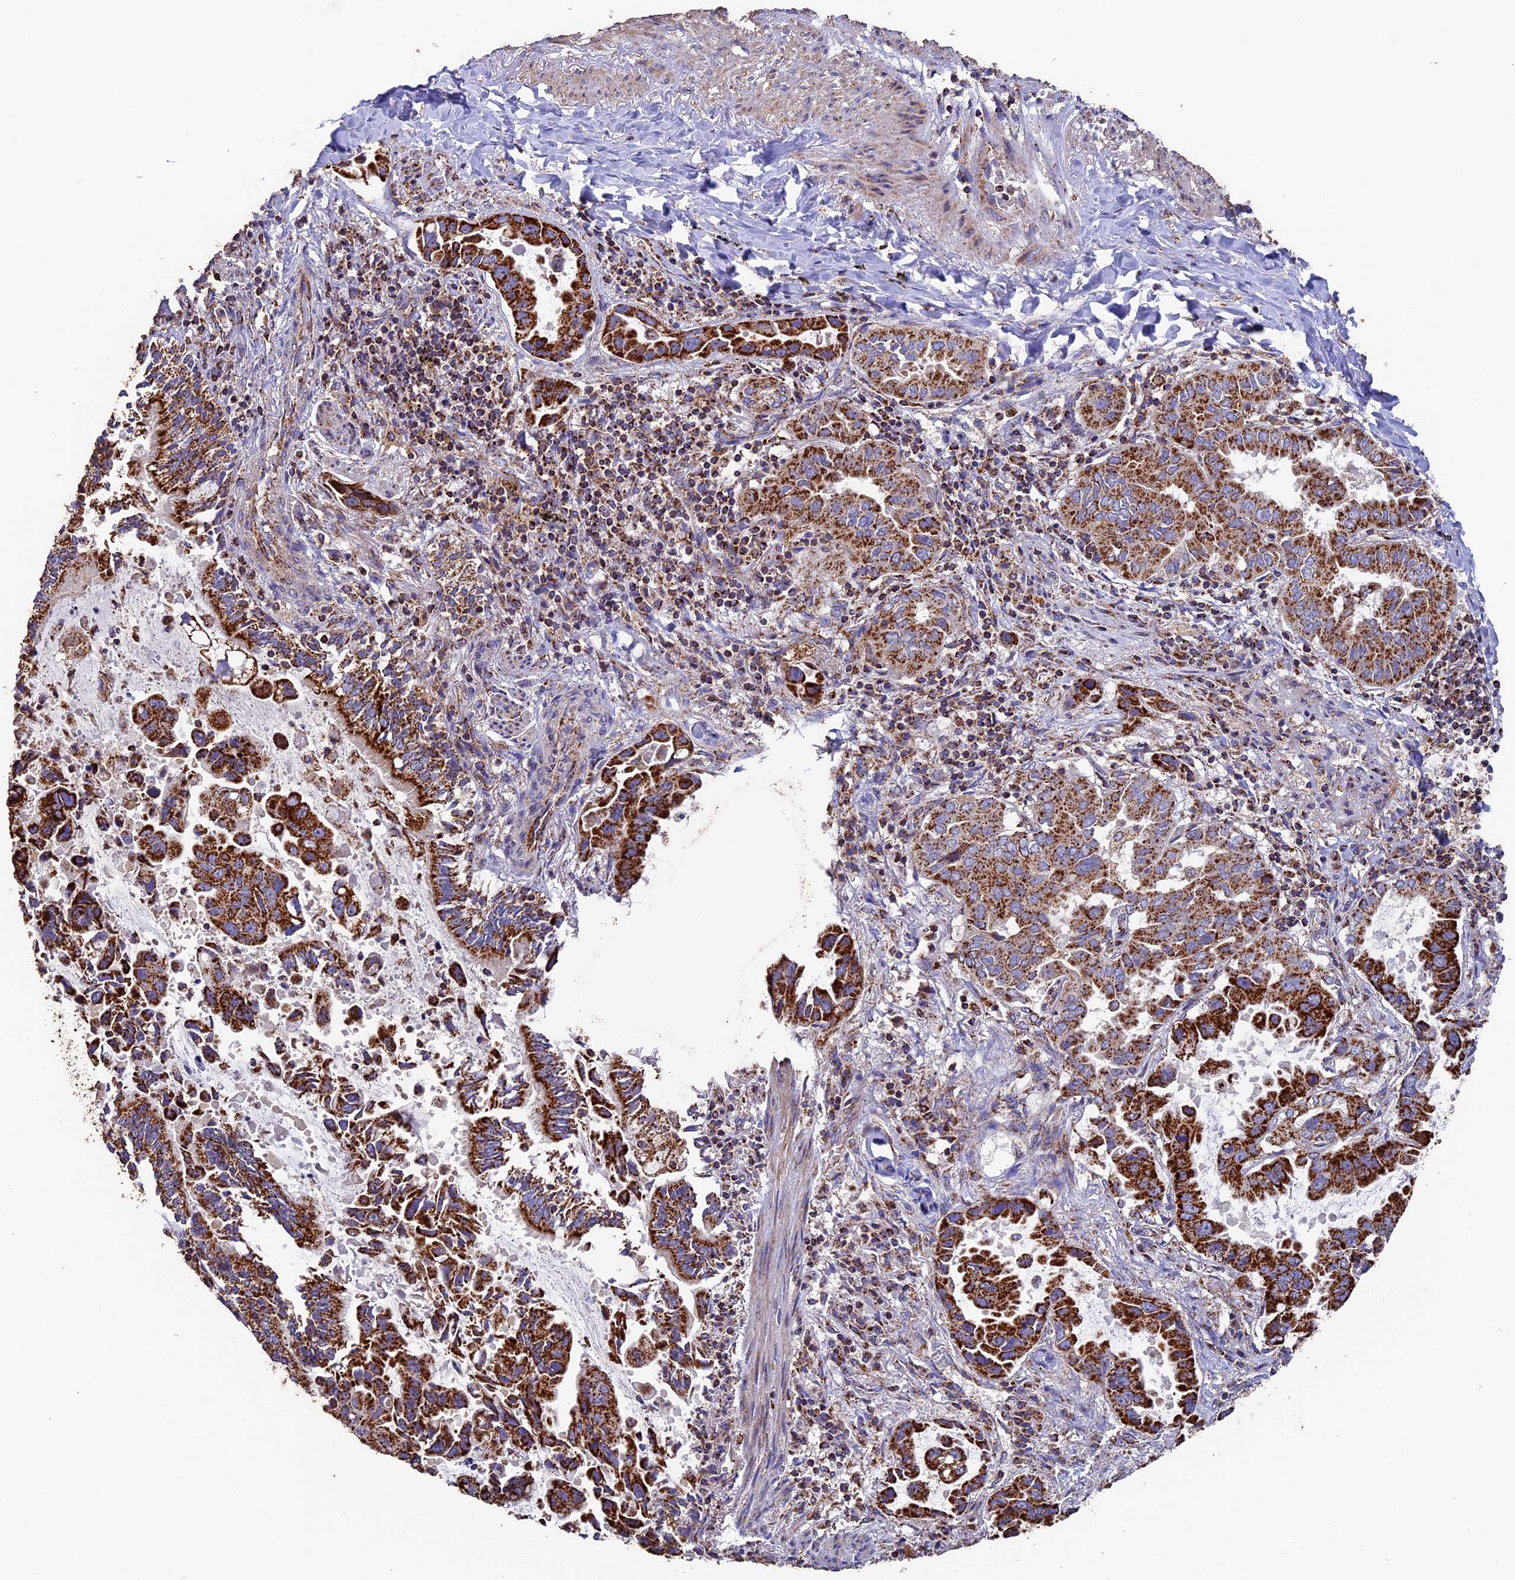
{"staining": {"intensity": "strong", "quantity": ">75%", "location": "cytoplasmic/membranous"}, "tissue": "lung cancer", "cell_type": "Tumor cells", "image_type": "cancer", "snomed": [{"axis": "morphology", "description": "Adenocarcinoma, NOS"}, {"axis": "topography", "description": "Lung"}], "caption": "IHC histopathology image of human adenocarcinoma (lung) stained for a protein (brown), which displays high levels of strong cytoplasmic/membranous positivity in approximately >75% of tumor cells.", "gene": "ADAT1", "patient": {"sex": "male", "age": 64}}